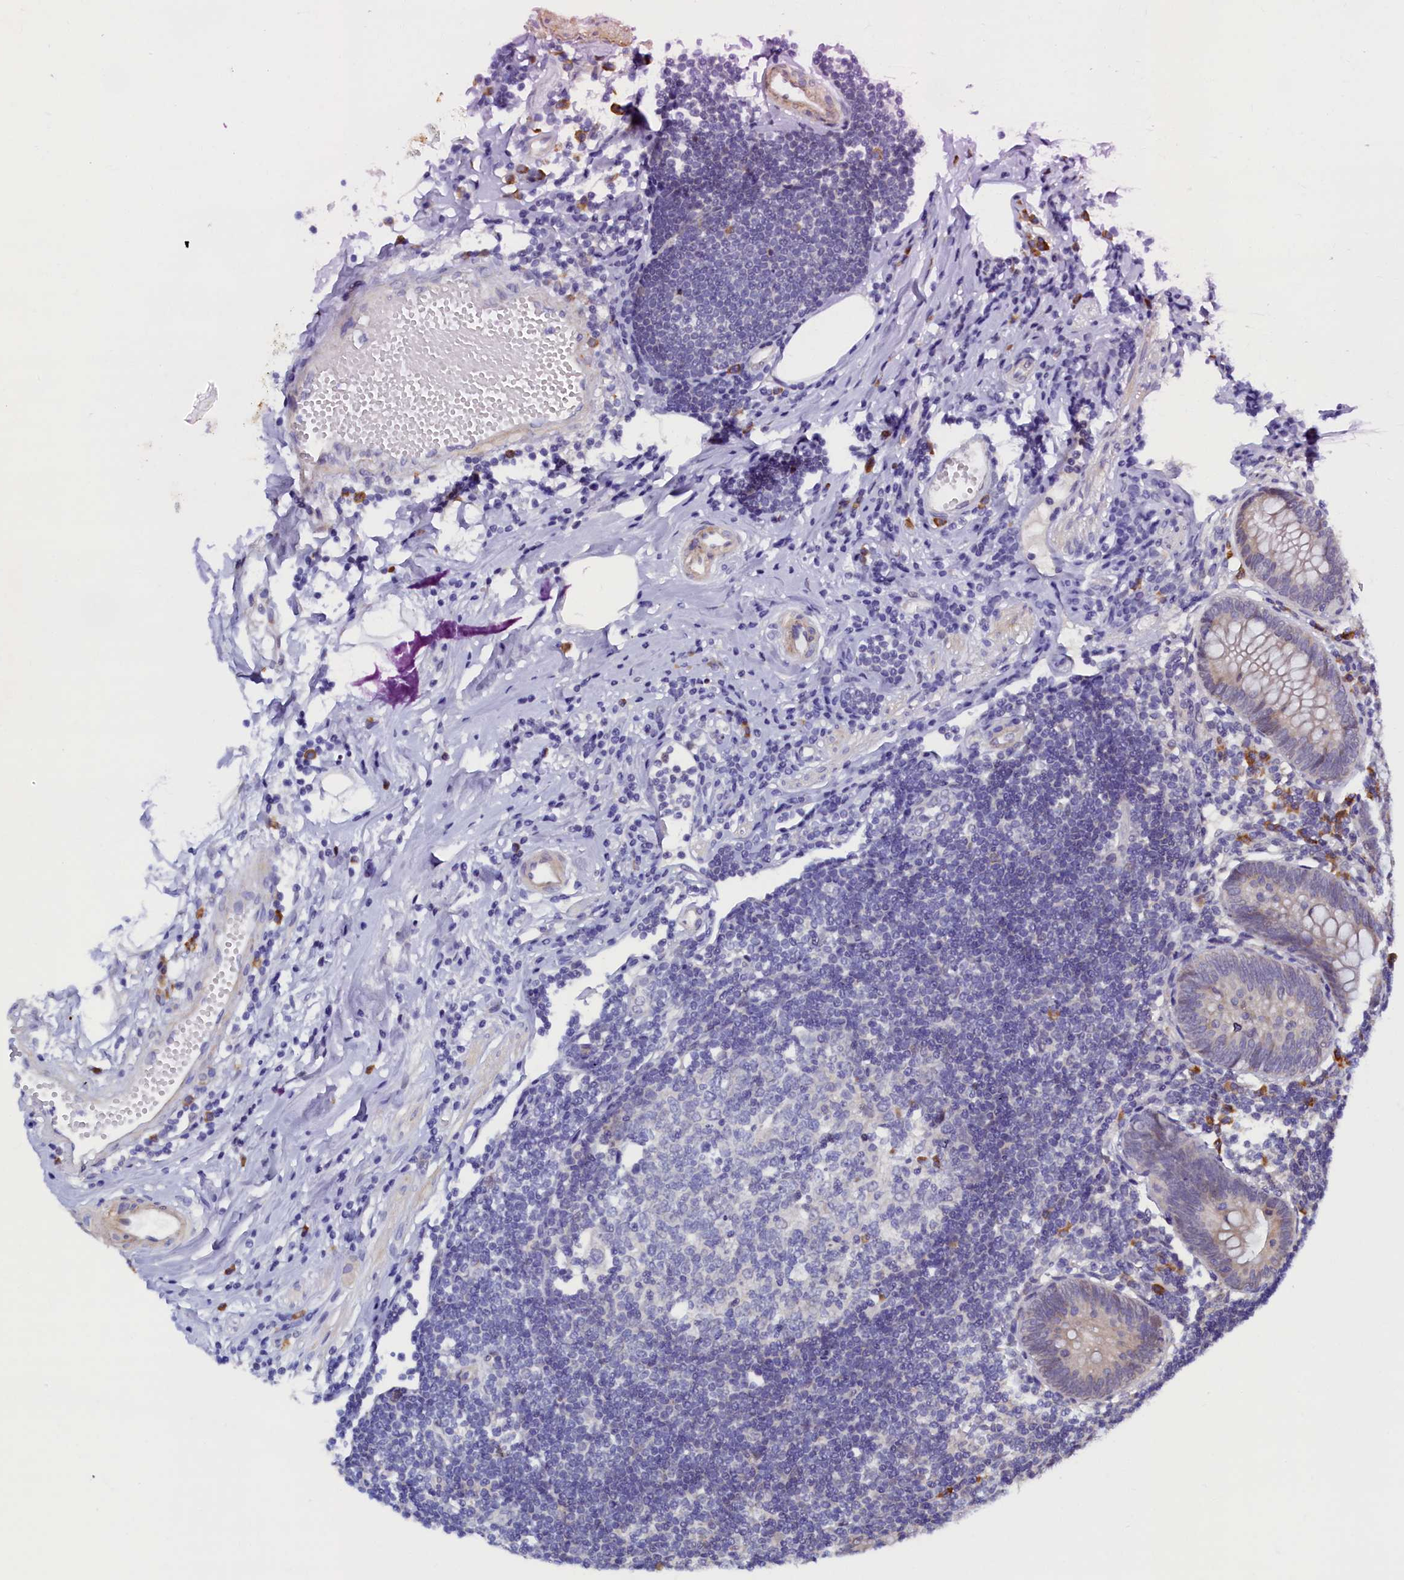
{"staining": {"intensity": "weak", "quantity": "<25%", "location": "cytoplasmic/membranous"}, "tissue": "appendix", "cell_type": "Glandular cells", "image_type": "normal", "snomed": [{"axis": "morphology", "description": "Normal tissue, NOS"}, {"axis": "topography", "description": "Appendix"}], "caption": "Benign appendix was stained to show a protein in brown. There is no significant positivity in glandular cells.", "gene": "SLC16A14", "patient": {"sex": "female", "age": 54}}